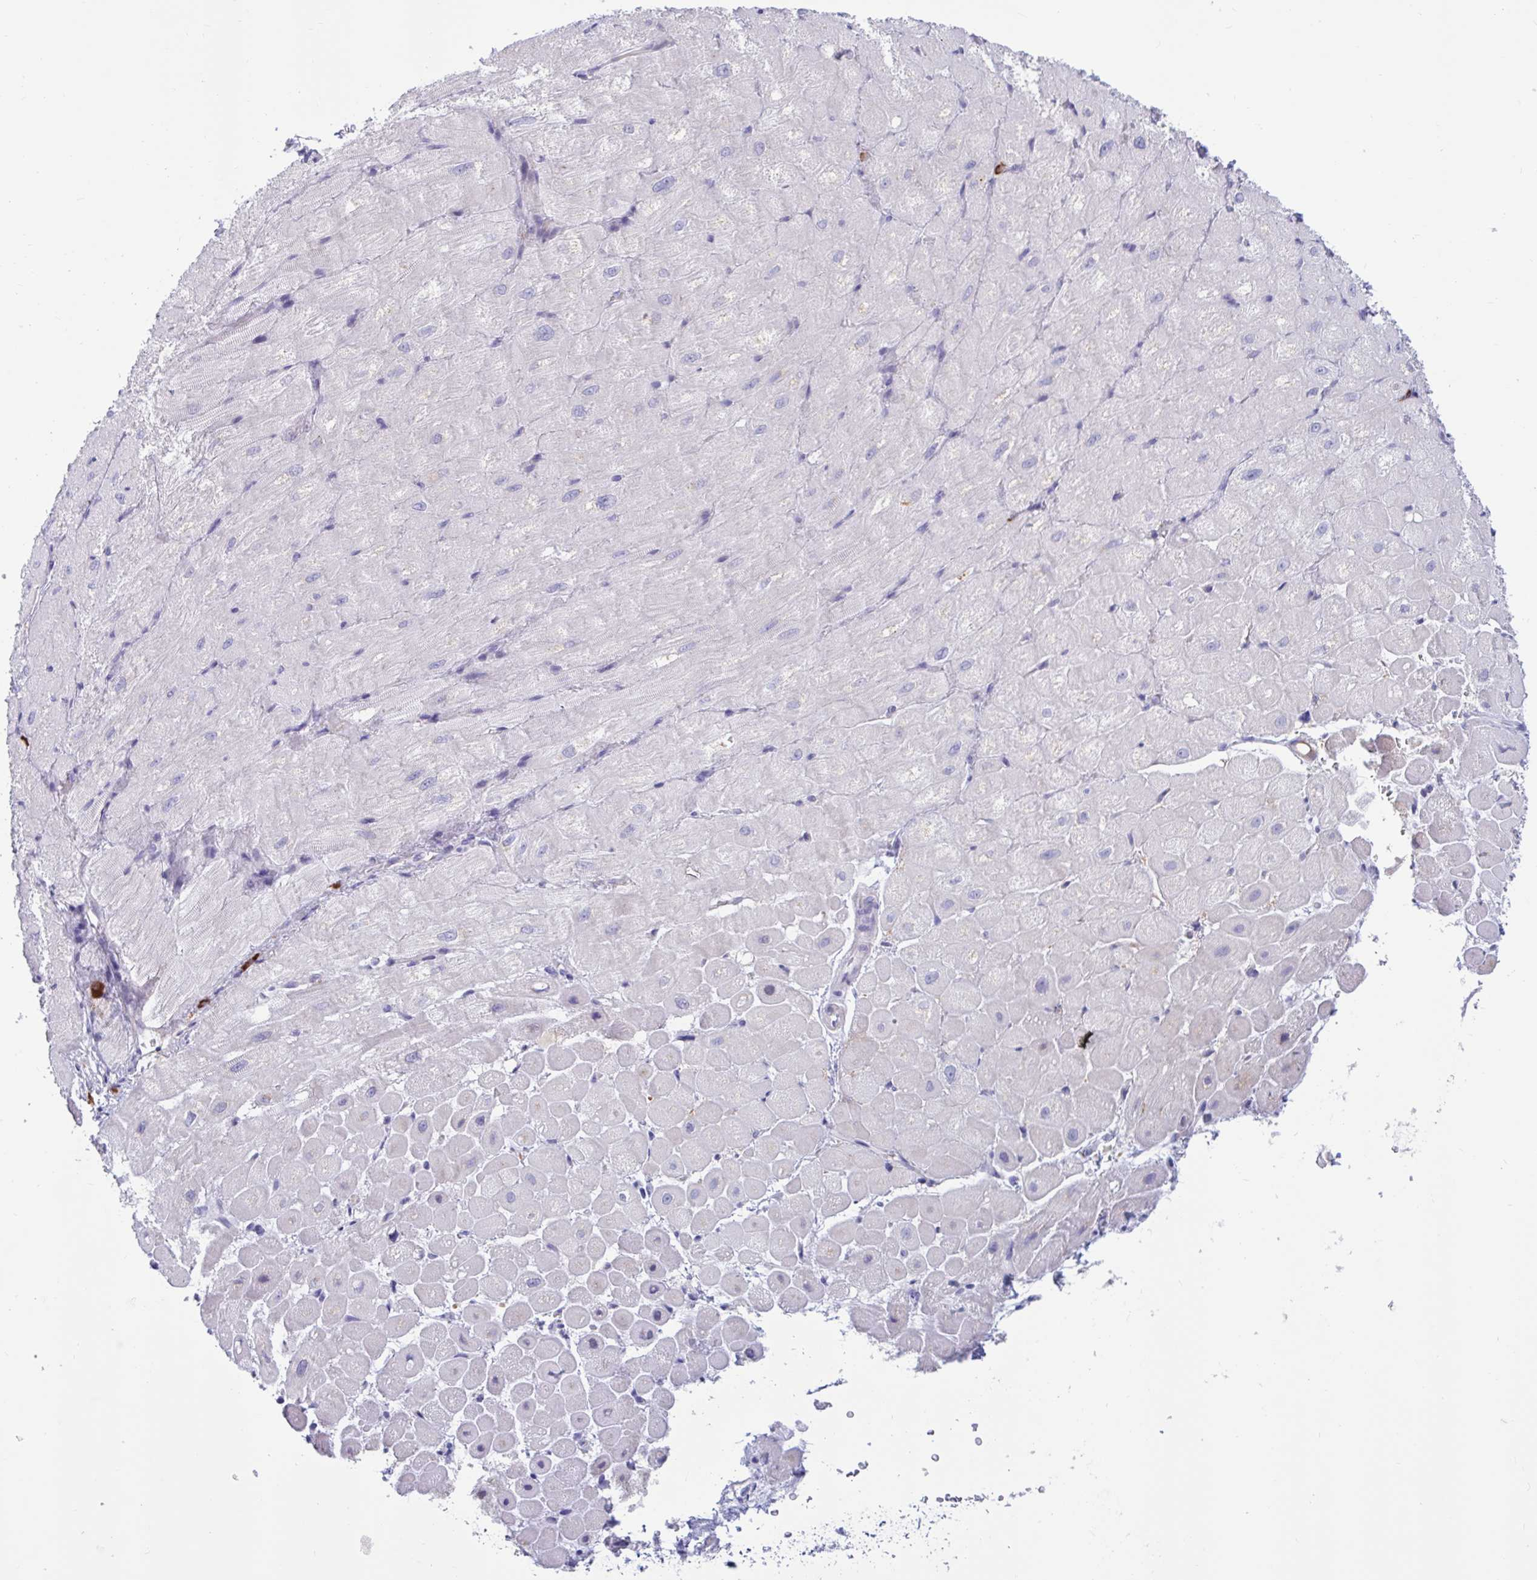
{"staining": {"intensity": "negative", "quantity": "none", "location": "none"}, "tissue": "heart muscle", "cell_type": "Cardiomyocytes", "image_type": "normal", "snomed": [{"axis": "morphology", "description": "Normal tissue, NOS"}, {"axis": "topography", "description": "Heart"}], "caption": "IHC histopathology image of benign human heart muscle stained for a protein (brown), which displays no positivity in cardiomyocytes. (Immunohistochemistry, brightfield microscopy, high magnification).", "gene": "FAM219B", "patient": {"sex": "male", "age": 62}}